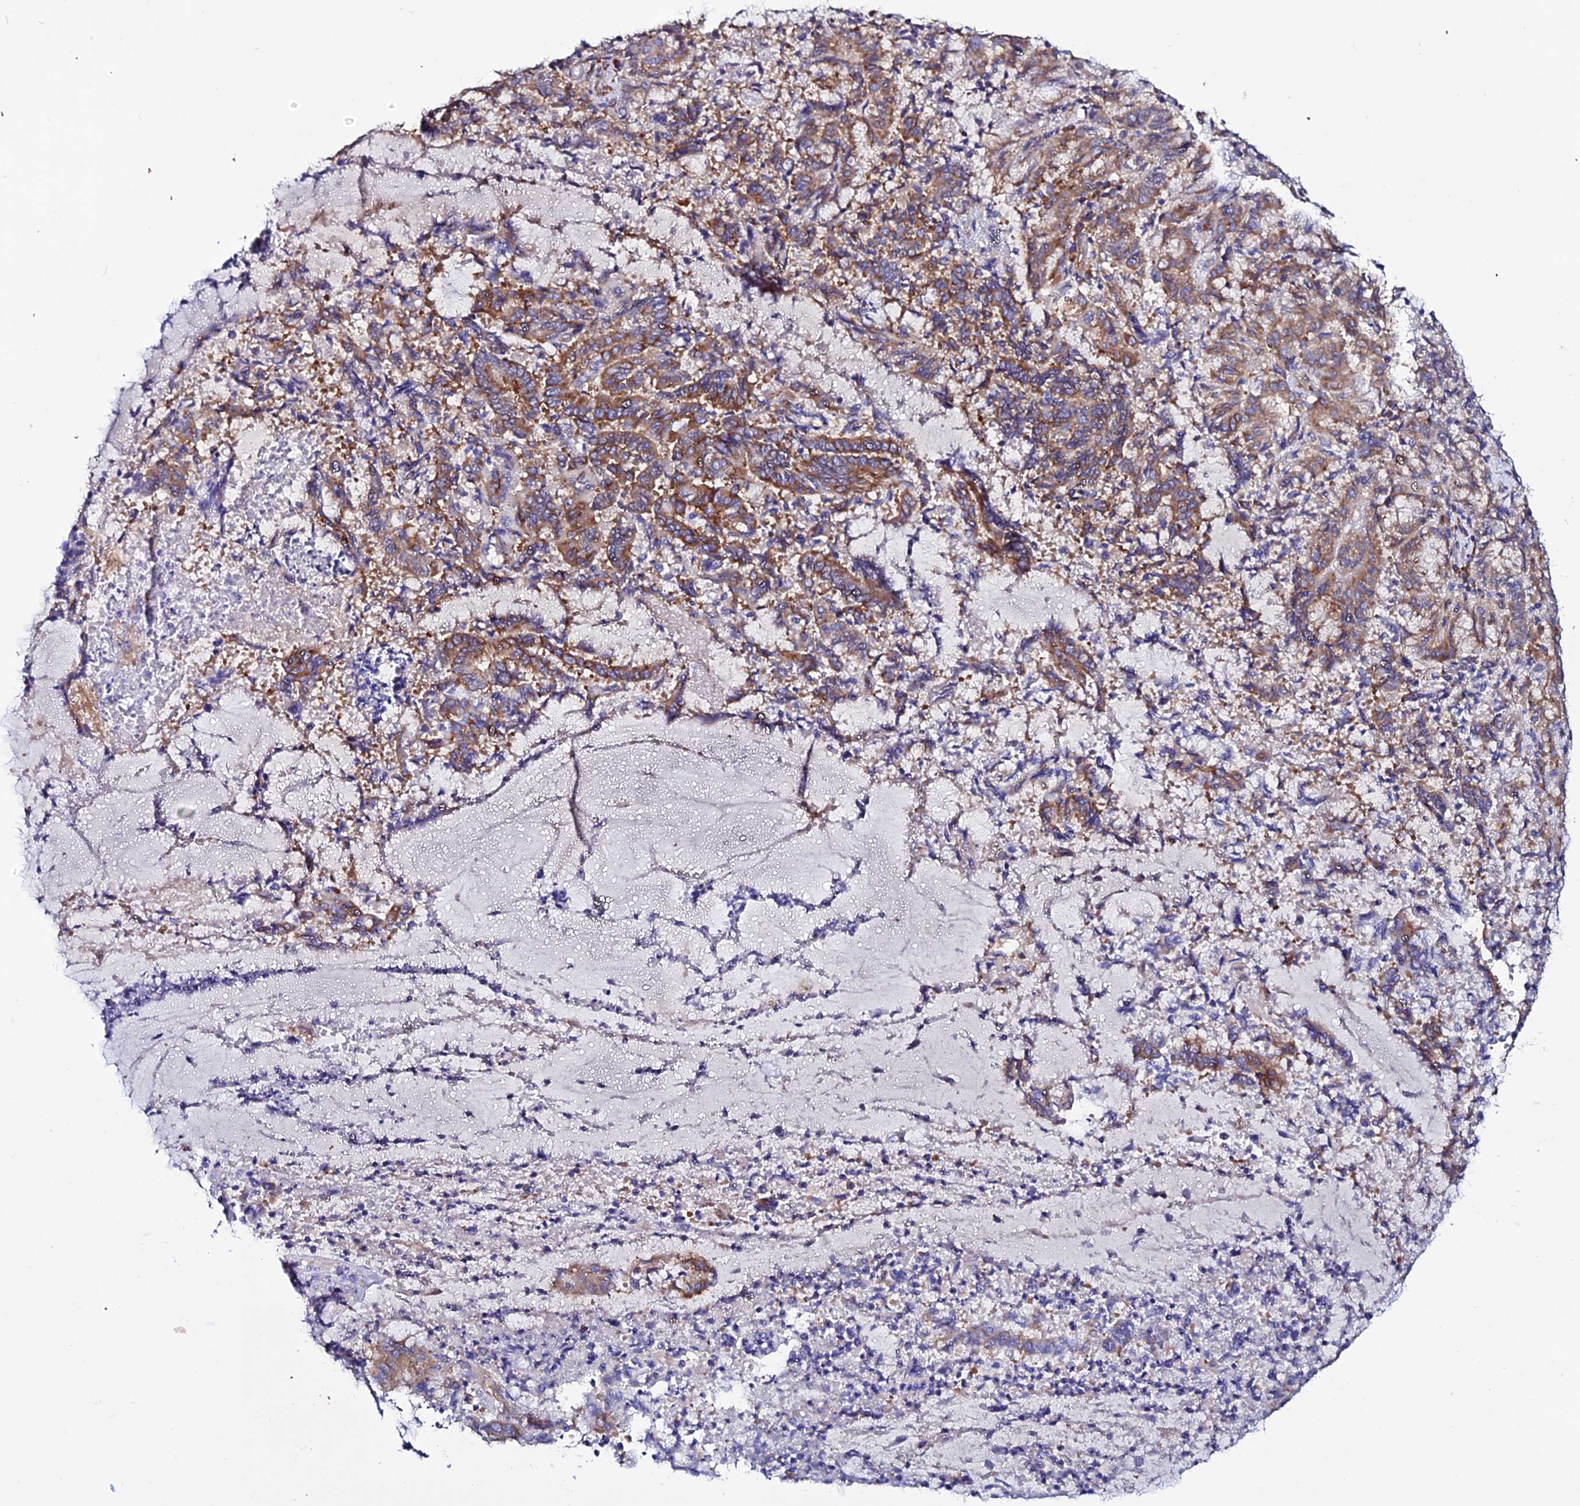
{"staining": {"intensity": "moderate", "quantity": ">75%", "location": "cytoplasmic/membranous"}, "tissue": "endometrial cancer", "cell_type": "Tumor cells", "image_type": "cancer", "snomed": [{"axis": "morphology", "description": "Adenocarcinoma, NOS"}, {"axis": "topography", "description": "Endometrium"}], "caption": "Immunohistochemical staining of human endometrial cancer (adenocarcinoma) exhibits moderate cytoplasmic/membranous protein positivity in approximately >75% of tumor cells. (Stains: DAB (3,3'-diaminobenzidine) in brown, nuclei in blue, Microscopy: brightfield microscopy at high magnification).", "gene": "EEF1G", "patient": {"sex": "female", "age": 80}}